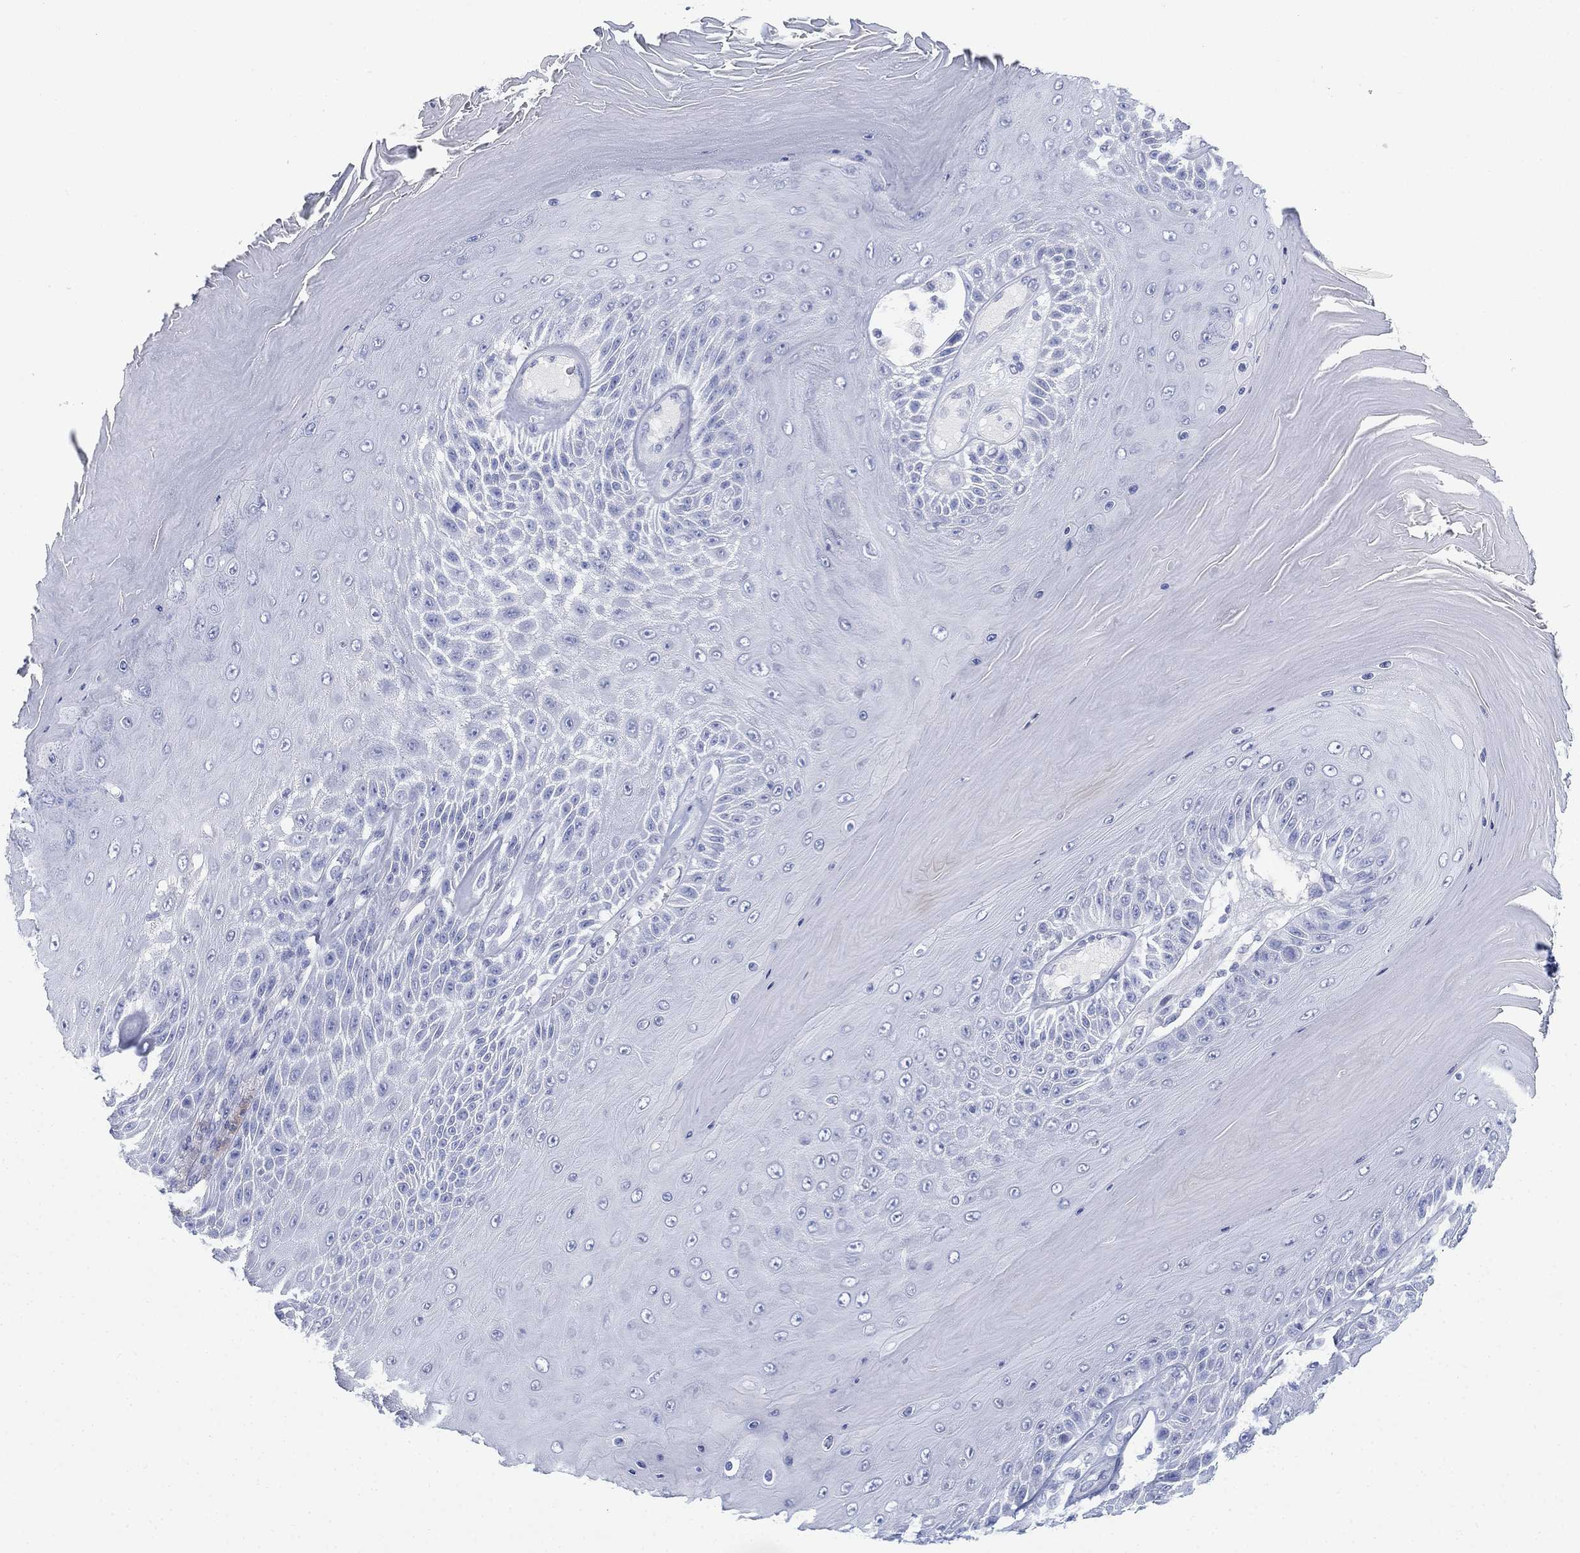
{"staining": {"intensity": "negative", "quantity": "none", "location": "none"}, "tissue": "skin cancer", "cell_type": "Tumor cells", "image_type": "cancer", "snomed": [{"axis": "morphology", "description": "Squamous cell carcinoma, NOS"}, {"axis": "topography", "description": "Skin"}], "caption": "Image shows no protein expression in tumor cells of skin squamous cell carcinoma tissue.", "gene": "GCNA", "patient": {"sex": "male", "age": 62}}